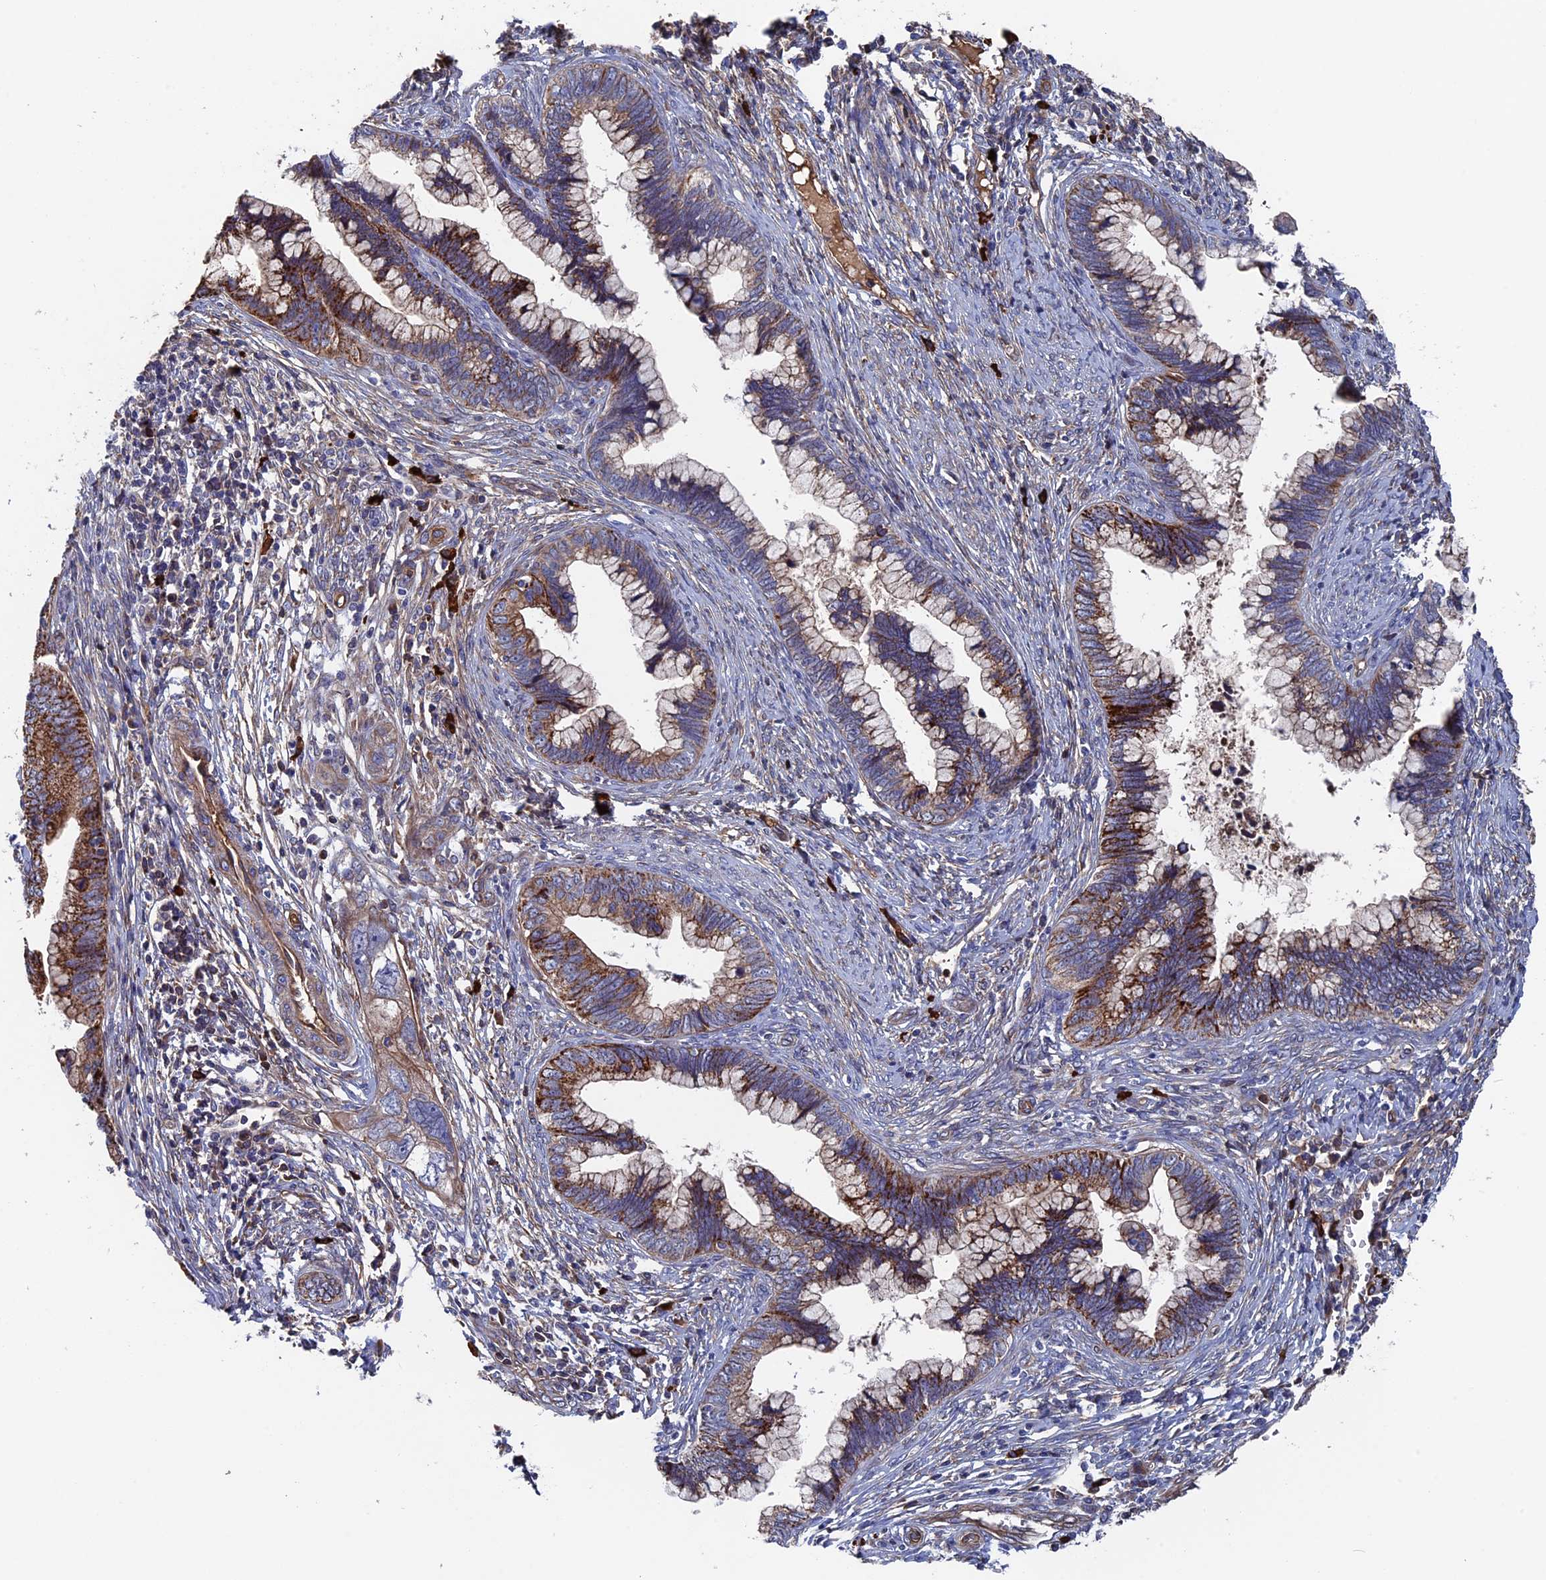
{"staining": {"intensity": "moderate", "quantity": ">75%", "location": "cytoplasmic/membranous"}, "tissue": "cervical cancer", "cell_type": "Tumor cells", "image_type": "cancer", "snomed": [{"axis": "morphology", "description": "Adenocarcinoma, NOS"}, {"axis": "topography", "description": "Cervix"}], "caption": "High-power microscopy captured an IHC photomicrograph of cervical cancer (adenocarcinoma), revealing moderate cytoplasmic/membranous expression in approximately >75% of tumor cells.", "gene": "RPUSD1", "patient": {"sex": "female", "age": 44}}